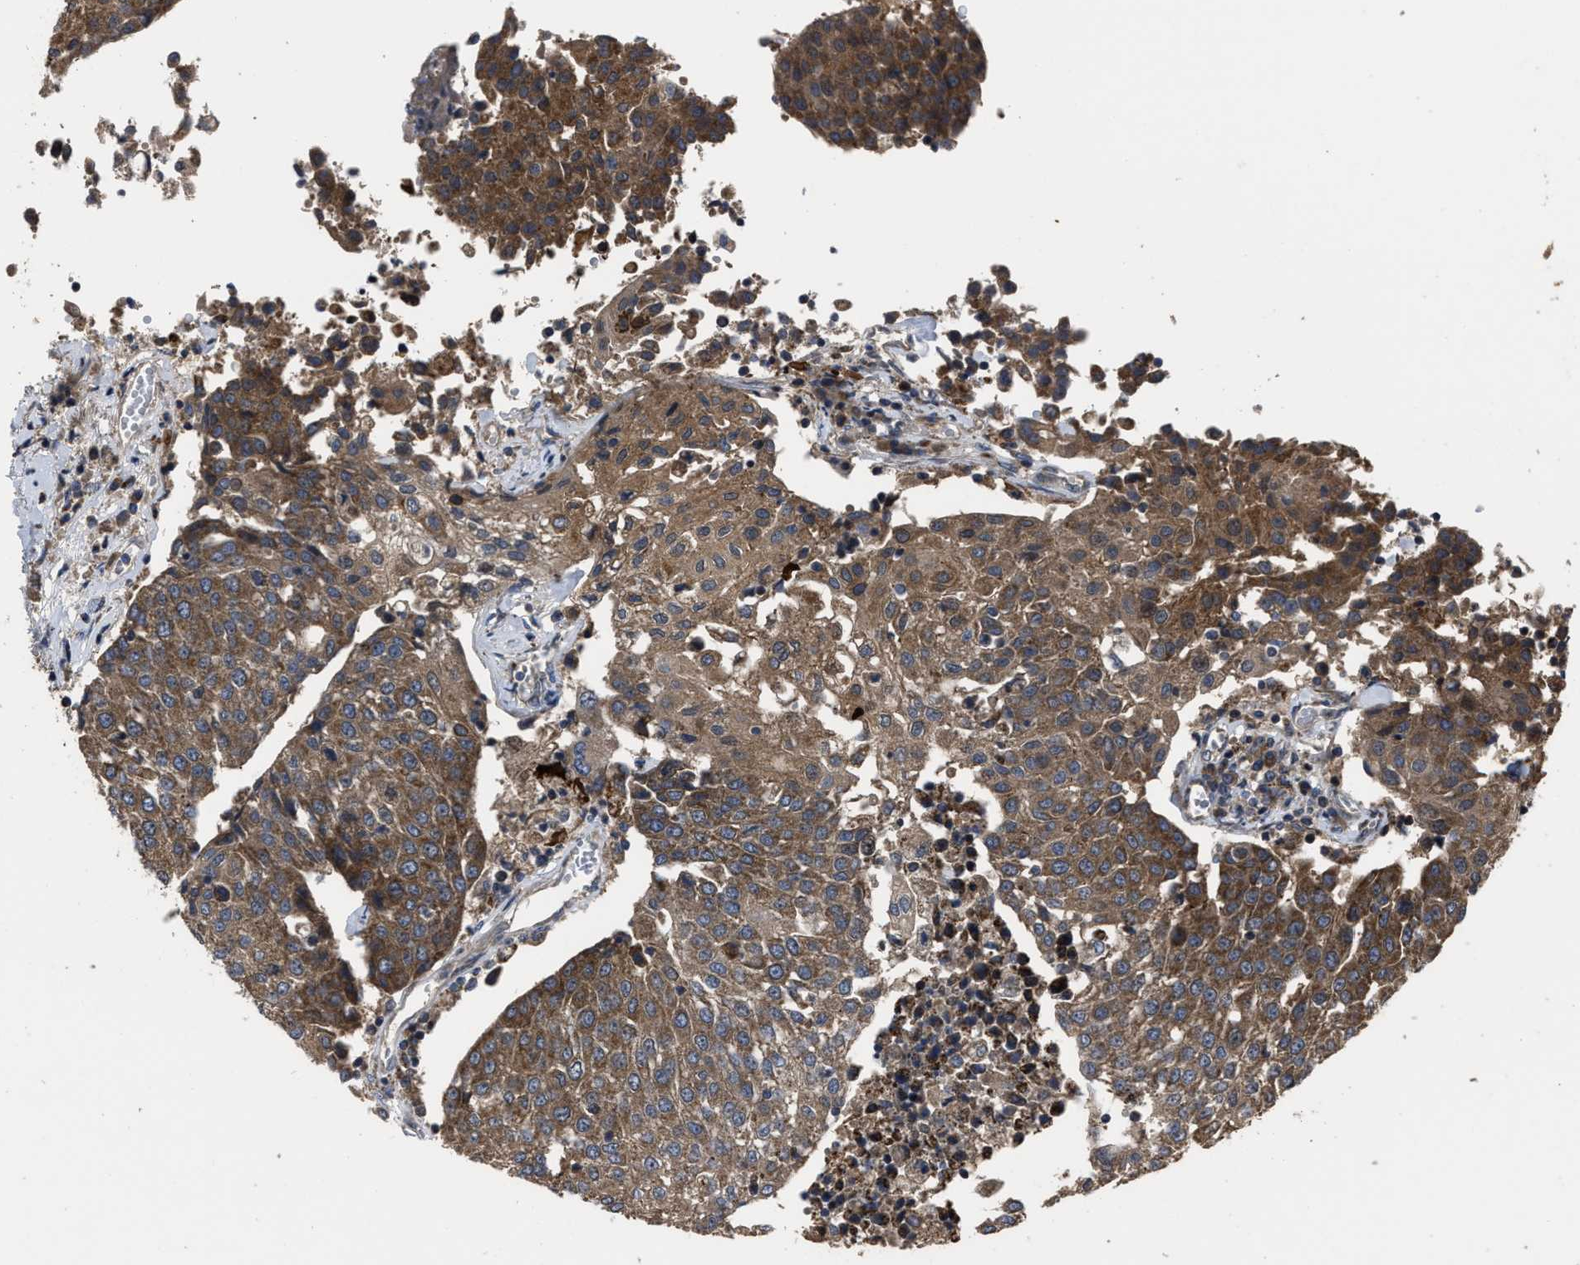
{"staining": {"intensity": "moderate", "quantity": ">75%", "location": "cytoplasmic/membranous"}, "tissue": "urothelial cancer", "cell_type": "Tumor cells", "image_type": "cancer", "snomed": [{"axis": "morphology", "description": "Urothelial carcinoma, High grade"}, {"axis": "topography", "description": "Urinary bladder"}], "caption": "Approximately >75% of tumor cells in human urothelial cancer show moderate cytoplasmic/membranous protein staining as visualized by brown immunohistochemical staining.", "gene": "PASK", "patient": {"sex": "female", "age": 85}}